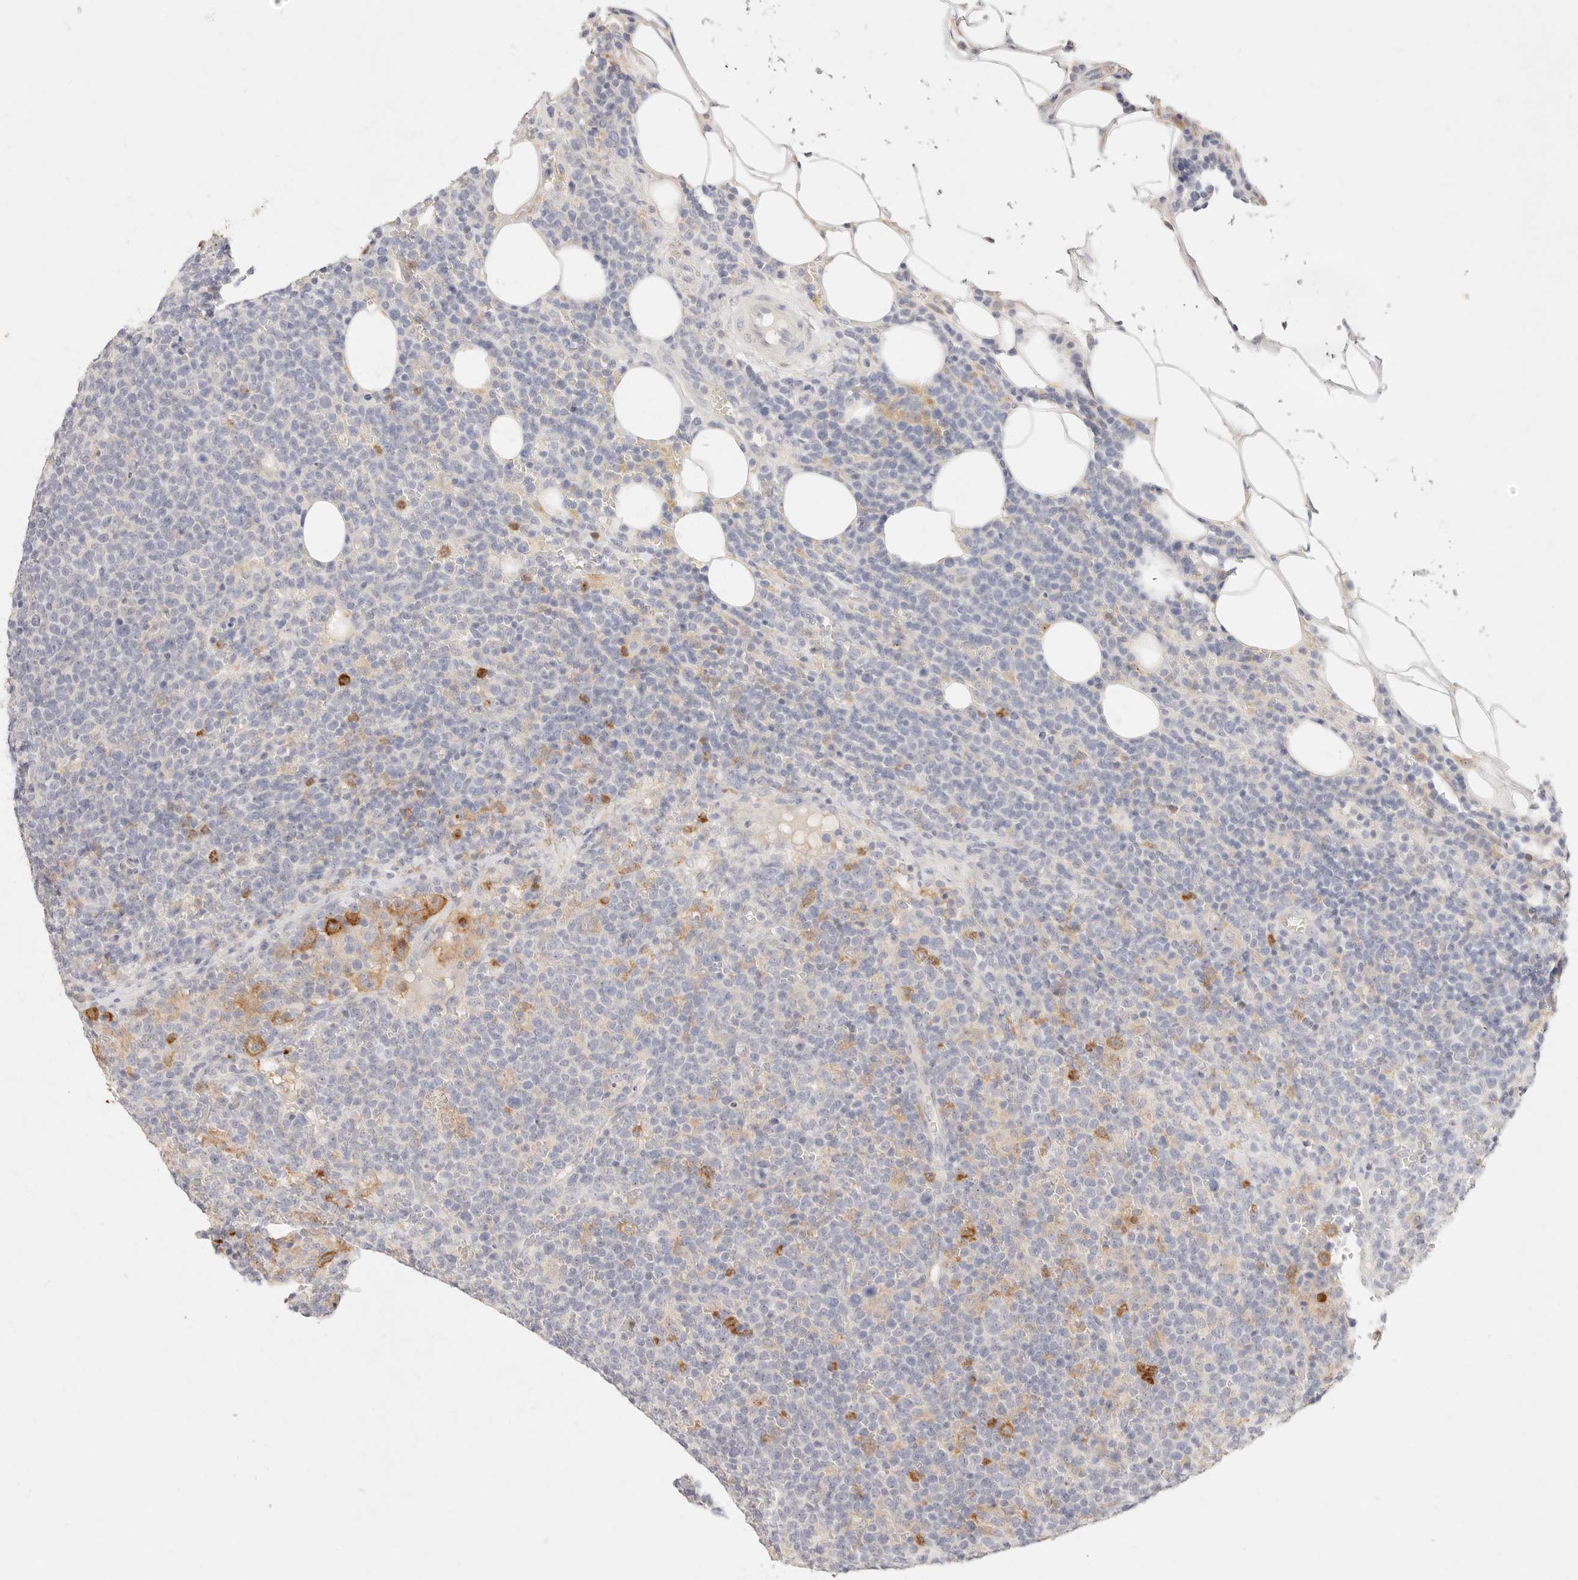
{"staining": {"intensity": "negative", "quantity": "none", "location": "none"}, "tissue": "lymphoma", "cell_type": "Tumor cells", "image_type": "cancer", "snomed": [{"axis": "morphology", "description": "Malignant lymphoma, non-Hodgkin's type, High grade"}, {"axis": "topography", "description": "Lymph node"}], "caption": "IHC photomicrograph of human malignant lymphoma, non-Hodgkin's type (high-grade) stained for a protein (brown), which demonstrates no expression in tumor cells.", "gene": "GPR84", "patient": {"sex": "male", "age": 61}}